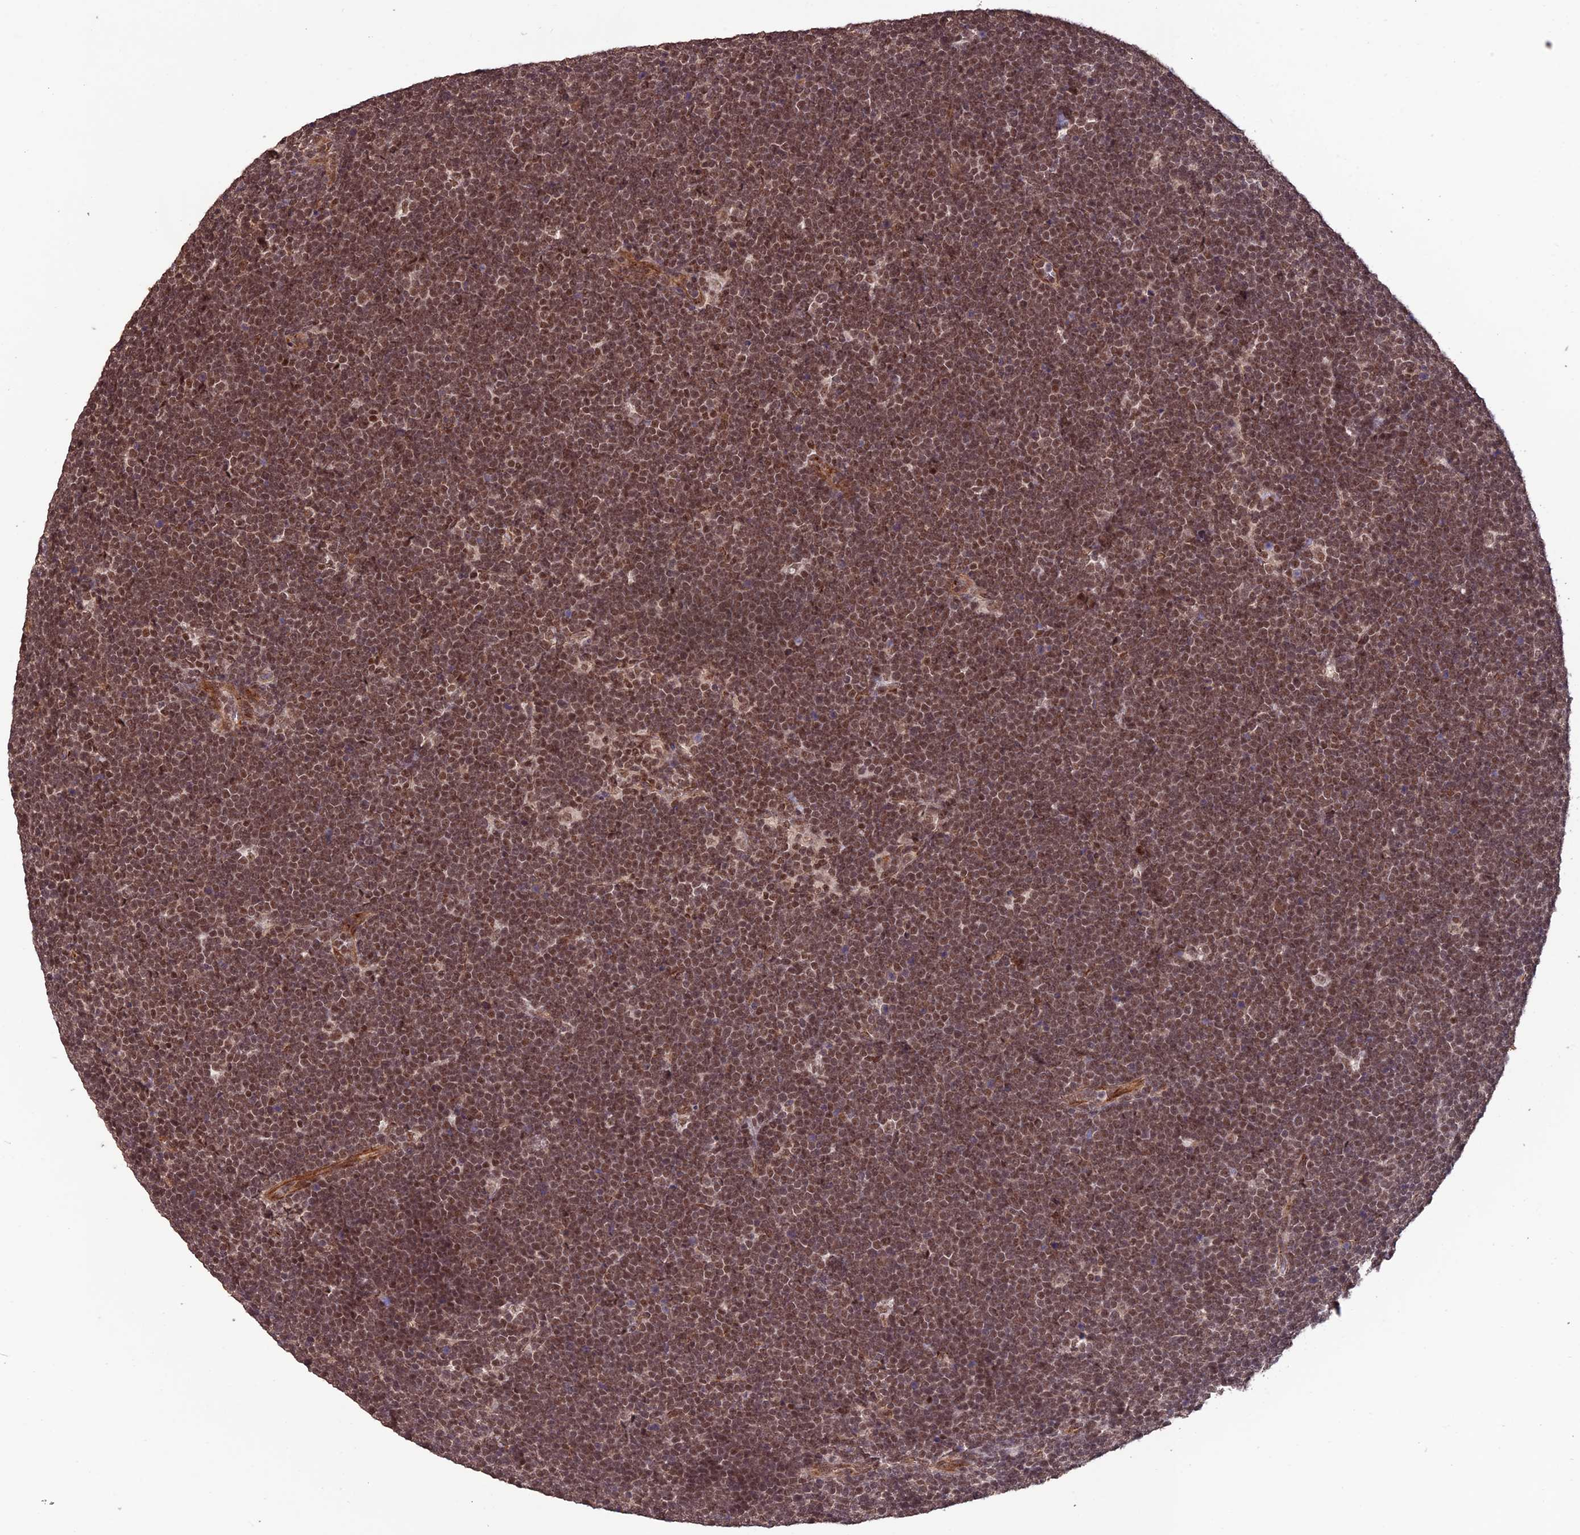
{"staining": {"intensity": "moderate", "quantity": ">75%", "location": "nuclear"}, "tissue": "lymphoma", "cell_type": "Tumor cells", "image_type": "cancer", "snomed": [{"axis": "morphology", "description": "Malignant lymphoma, non-Hodgkin's type, High grade"}, {"axis": "topography", "description": "Lymph node"}], "caption": "An image of human malignant lymphoma, non-Hodgkin's type (high-grade) stained for a protein shows moderate nuclear brown staining in tumor cells. The staining was performed using DAB, with brown indicating positive protein expression. Nuclei are stained blue with hematoxylin.", "gene": "CABIN1", "patient": {"sex": "male", "age": 13}}